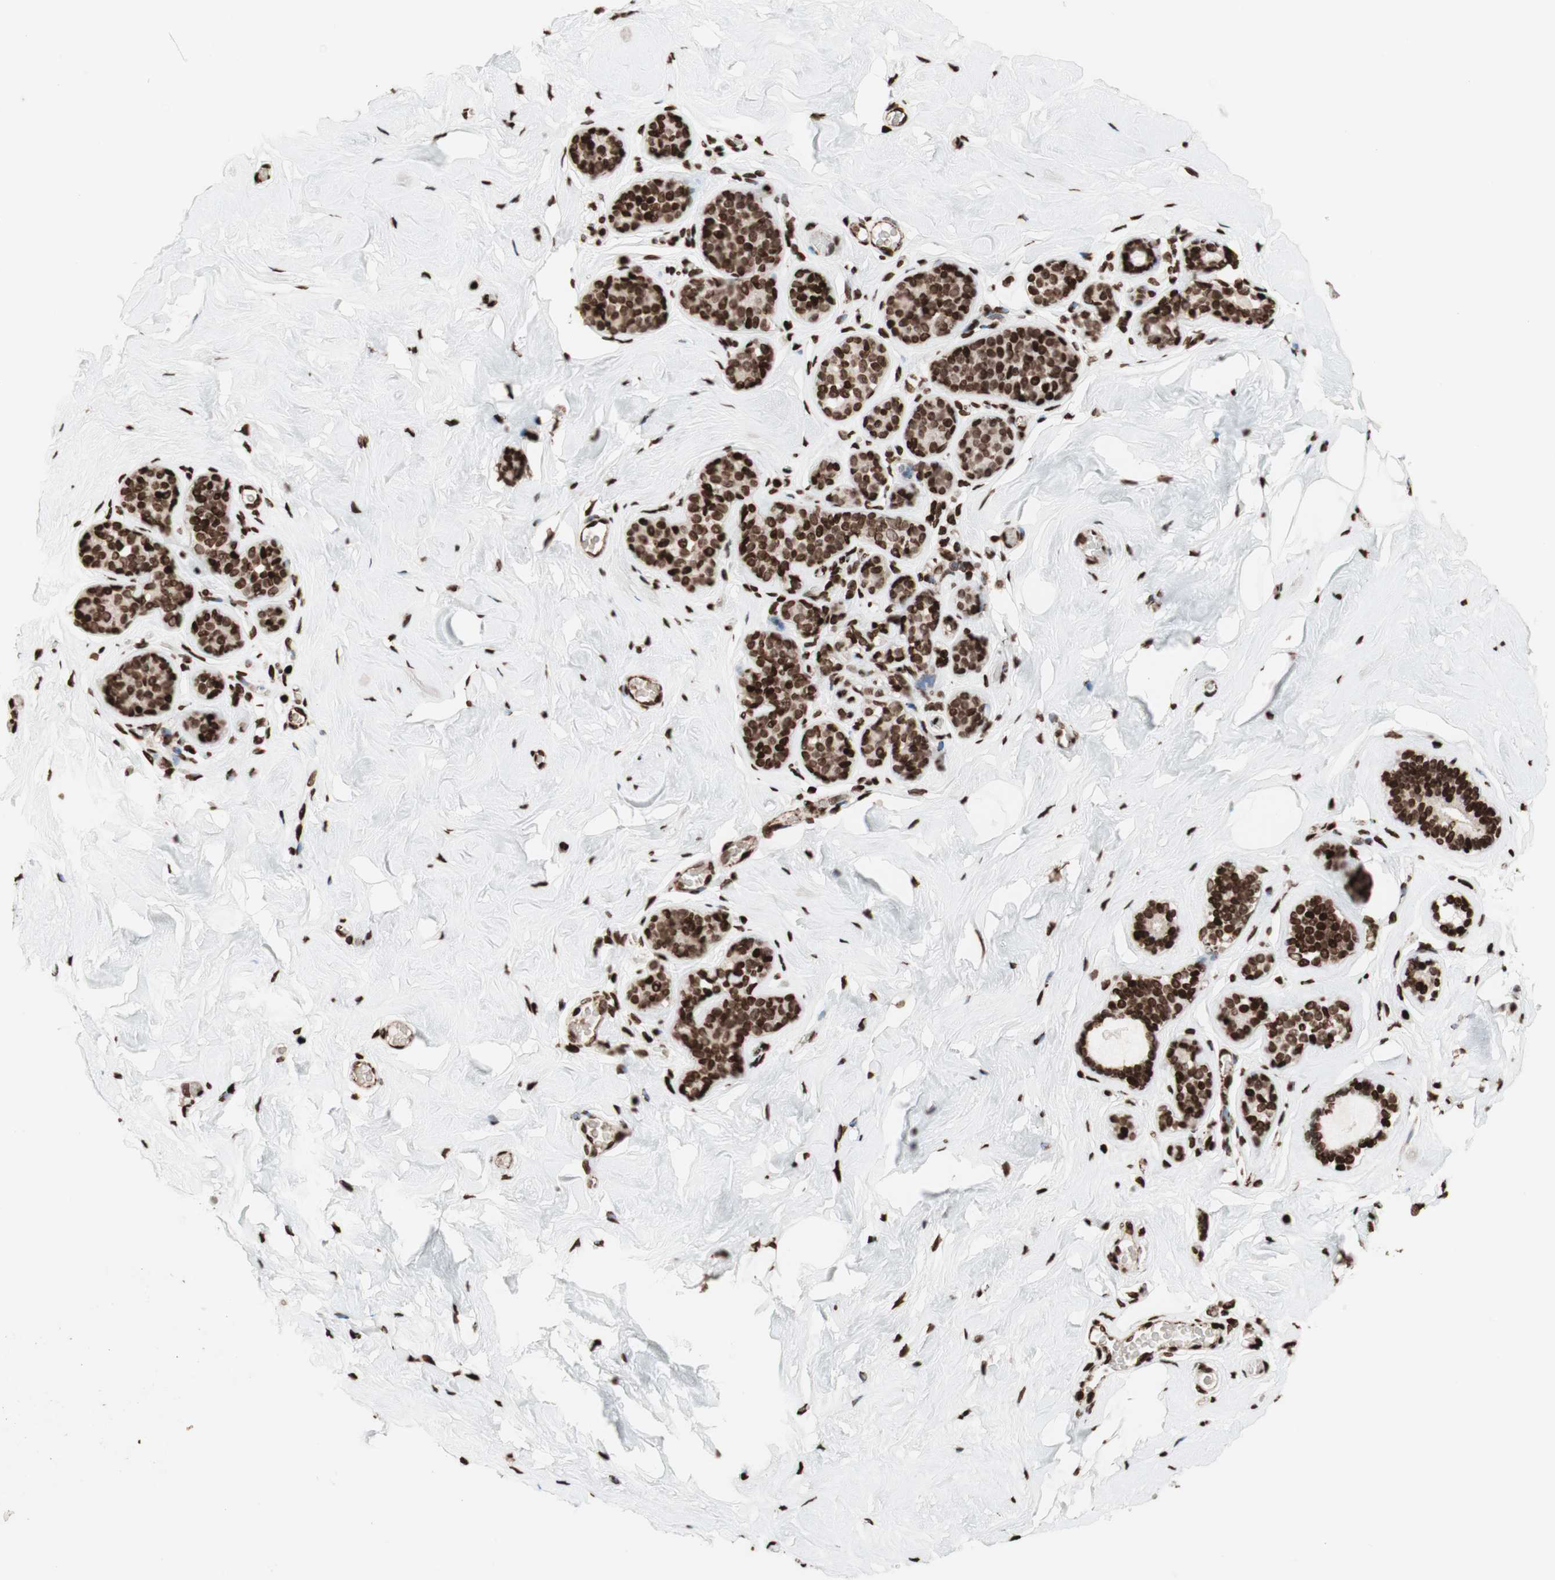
{"staining": {"intensity": "moderate", "quantity": ">75%", "location": "nuclear"}, "tissue": "breast", "cell_type": "Adipocytes", "image_type": "normal", "snomed": [{"axis": "morphology", "description": "Normal tissue, NOS"}, {"axis": "topography", "description": "Breast"}], "caption": "Immunohistochemistry (DAB (3,3'-diaminobenzidine)) staining of benign human breast exhibits moderate nuclear protein expression in about >75% of adipocytes.", "gene": "NCAPD2", "patient": {"sex": "female", "age": 75}}